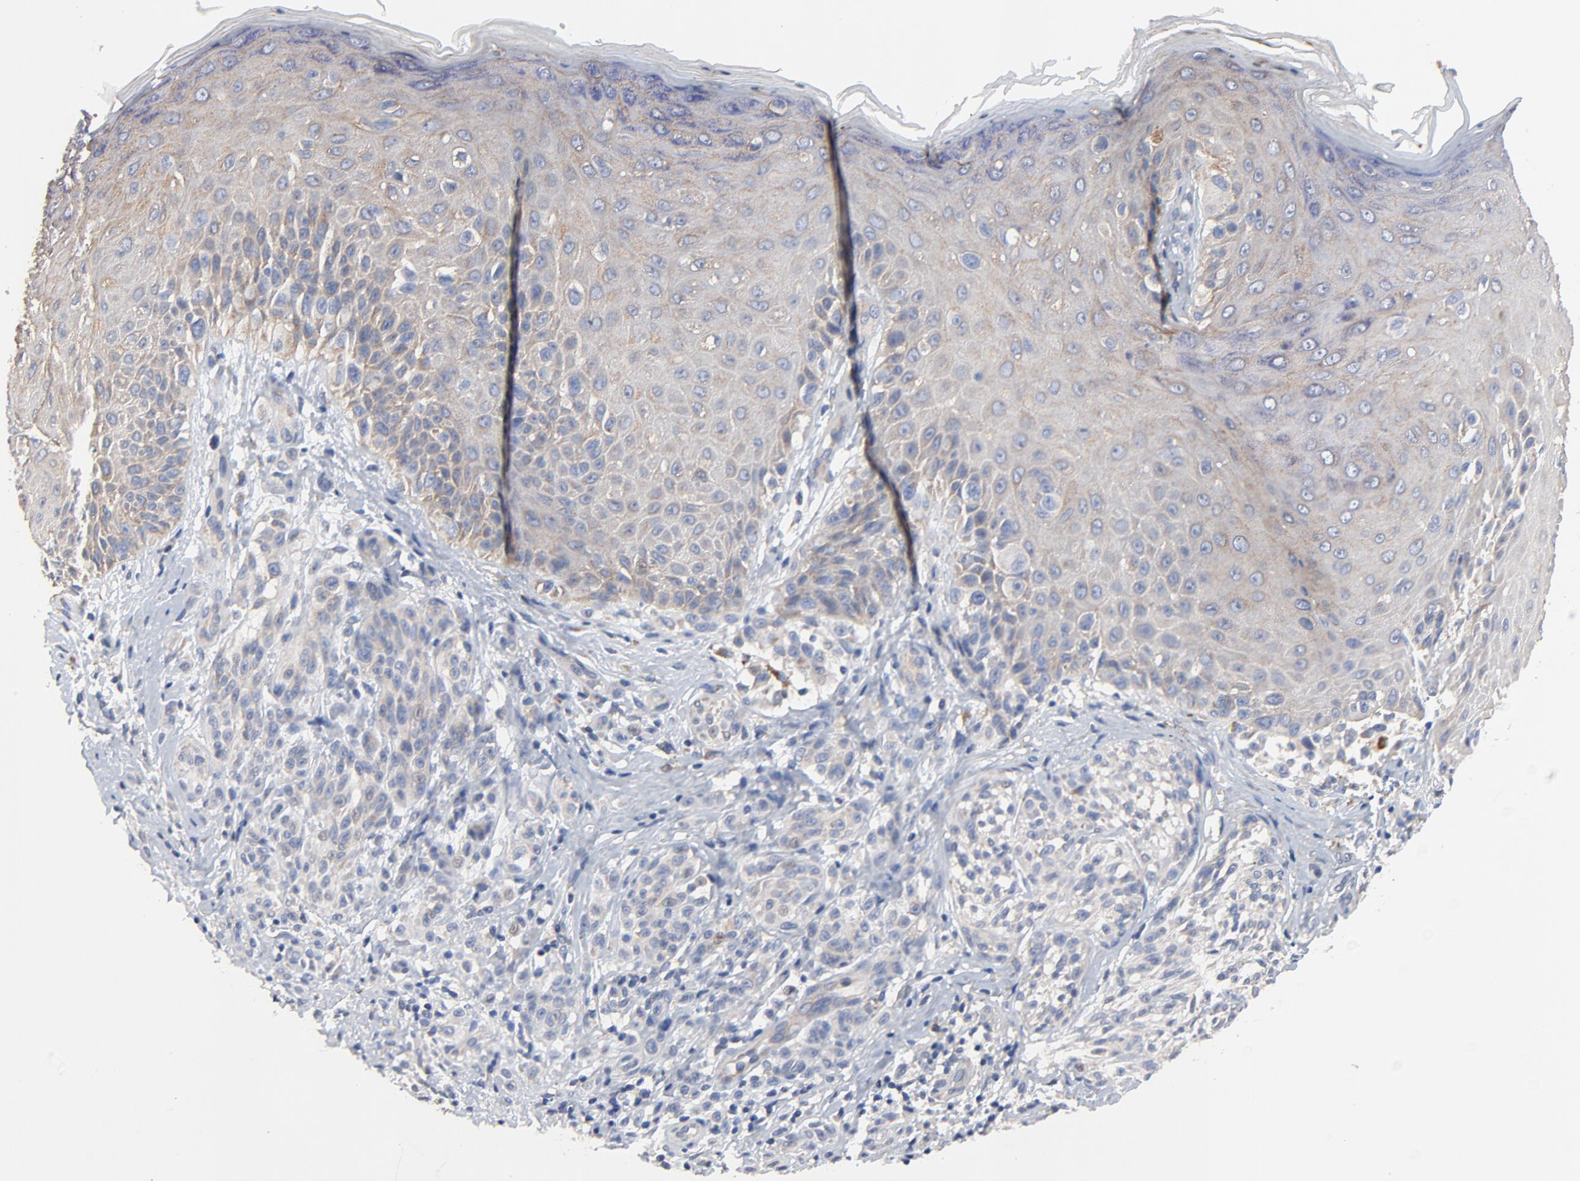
{"staining": {"intensity": "weak", "quantity": "25%-75%", "location": "cytoplasmic/membranous"}, "tissue": "melanoma", "cell_type": "Tumor cells", "image_type": "cancer", "snomed": [{"axis": "morphology", "description": "Malignant melanoma, NOS"}, {"axis": "topography", "description": "Skin"}], "caption": "Melanoma stained with a protein marker demonstrates weak staining in tumor cells.", "gene": "VAV2", "patient": {"sex": "male", "age": 57}}